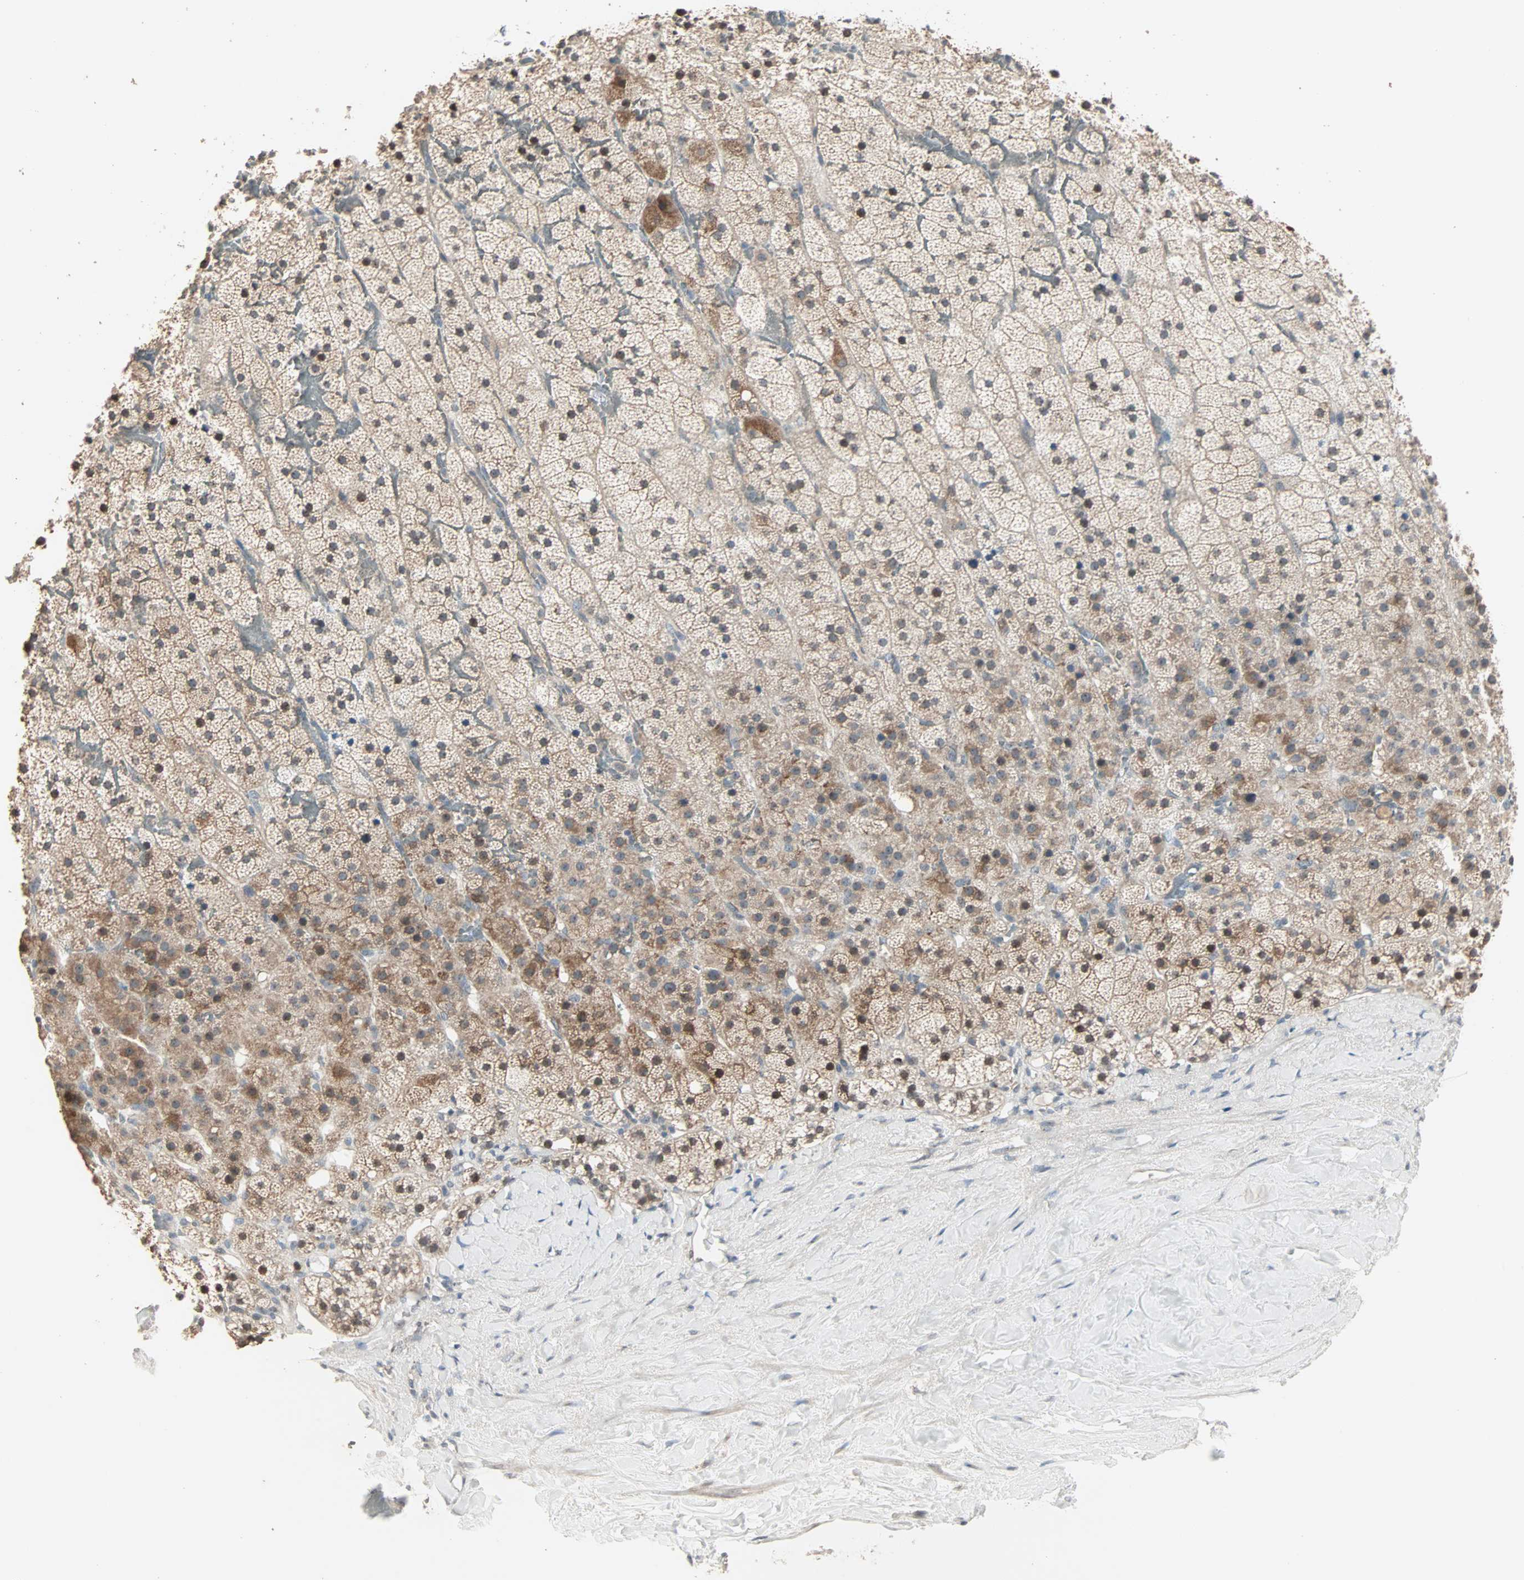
{"staining": {"intensity": "moderate", "quantity": ">75%", "location": "cytoplasmic/membranous"}, "tissue": "adrenal gland", "cell_type": "Glandular cells", "image_type": "normal", "snomed": [{"axis": "morphology", "description": "Normal tissue, NOS"}, {"axis": "topography", "description": "Adrenal gland"}], "caption": "Adrenal gland stained with DAB (3,3'-diaminobenzidine) immunohistochemistry (IHC) shows medium levels of moderate cytoplasmic/membranous staining in about >75% of glandular cells. Nuclei are stained in blue.", "gene": "KDM4A", "patient": {"sex": "male", "age": 35}}